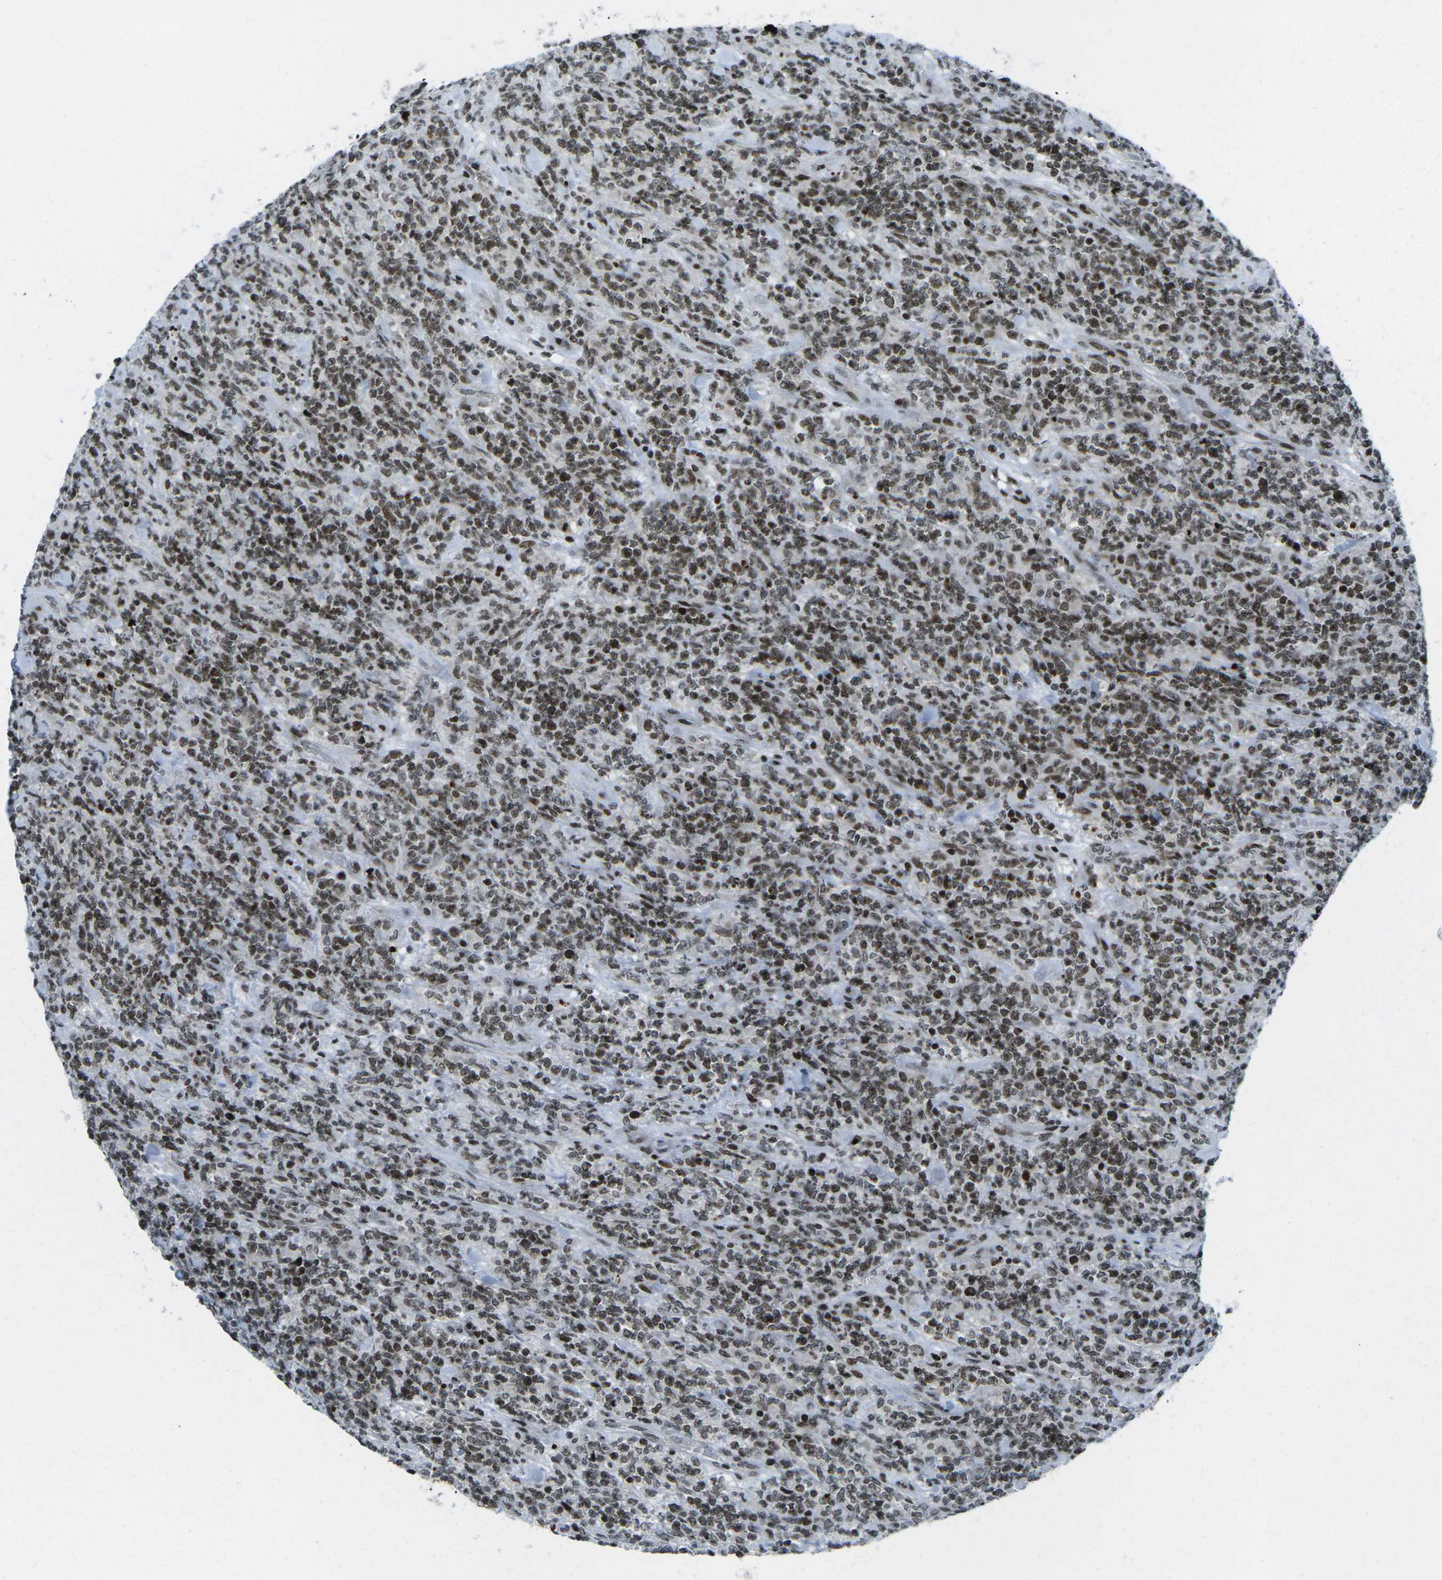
{"staining": {"intensity": "moderate", "quantity": ">75%", "location": "nuclear"}, "tissue": "lymphoma", "cell_type": "Tumor cells", "image_type": "cancer", "snomed": [{"axis": "morphology", "description": "Malignant lymphoma, non-Hodgkin's type, High grade"}, {"axis": "topography", "description": "Soft tissue"}], "caption": "DAB immunohistochemical staining of high-grade malignant lymphoma, non-Hodgkin's type exhibits moderate nuclear protein staining in about >75% of tumor cells.", "gene": "EME1", "patient": {"sex": "male", "age": 18}}